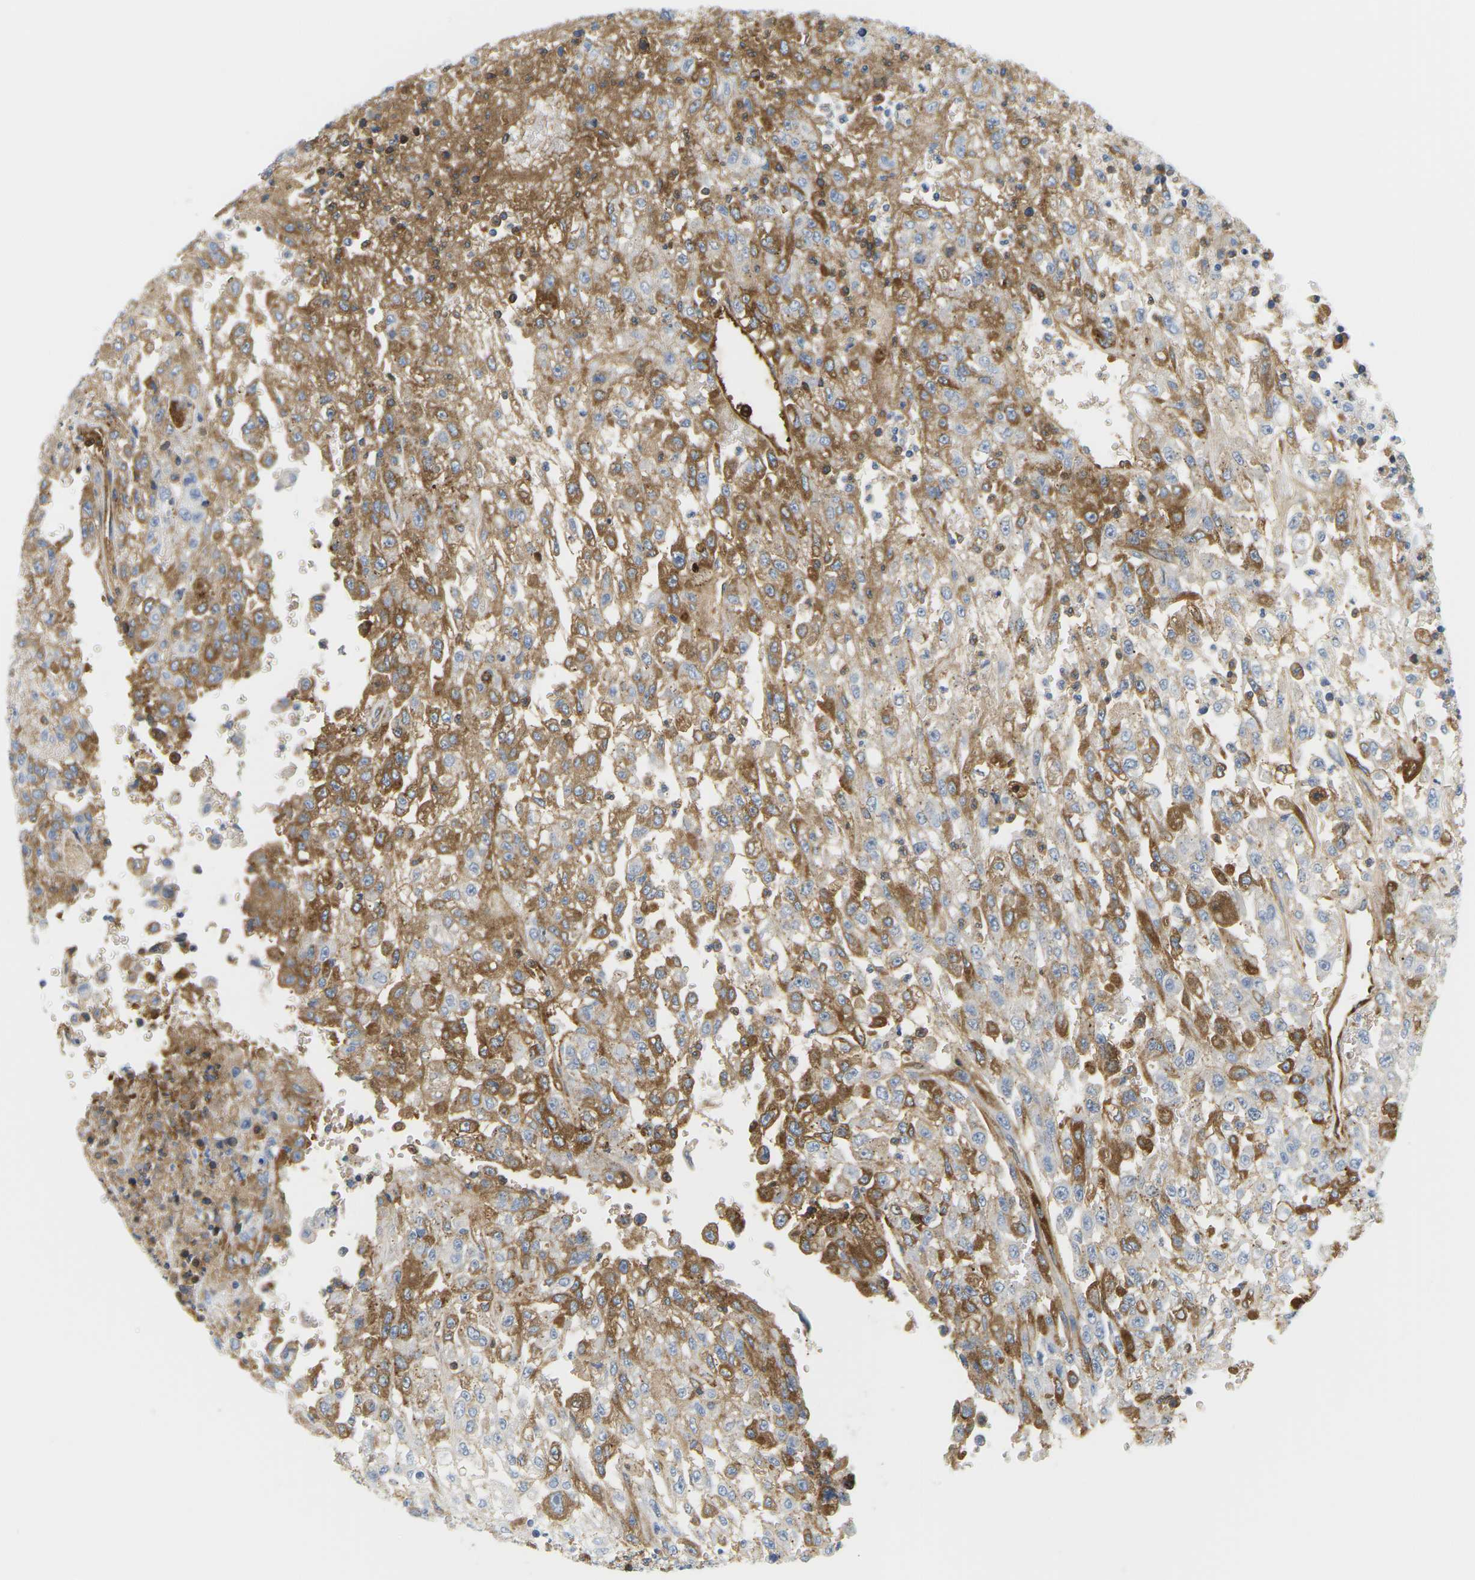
{"staining": {"intensity": "moderate", "quantity": "25%-75%", "location": "cytoplasmic/membranous"}, "tissue": "urothelial cancer", "cell_type": "Tumor cells", "image_type": "cancer", "snomed": [{"axis": "morphology", "description": "Urothelial carcinoma, High grade"}, {"axis": "topography", "description": "Urinary bladder"}], "caption": "Immunohistochemistry histopathology image of urothelial carcinoma (high-grade) stained for a protein (brown), which reveals medium levels of moderate cytoplasmic/membranous staining in approximately 25%-75% of tumor cells.", "gene": "APOB", "patient": {"sex": "male", "age": 46}}